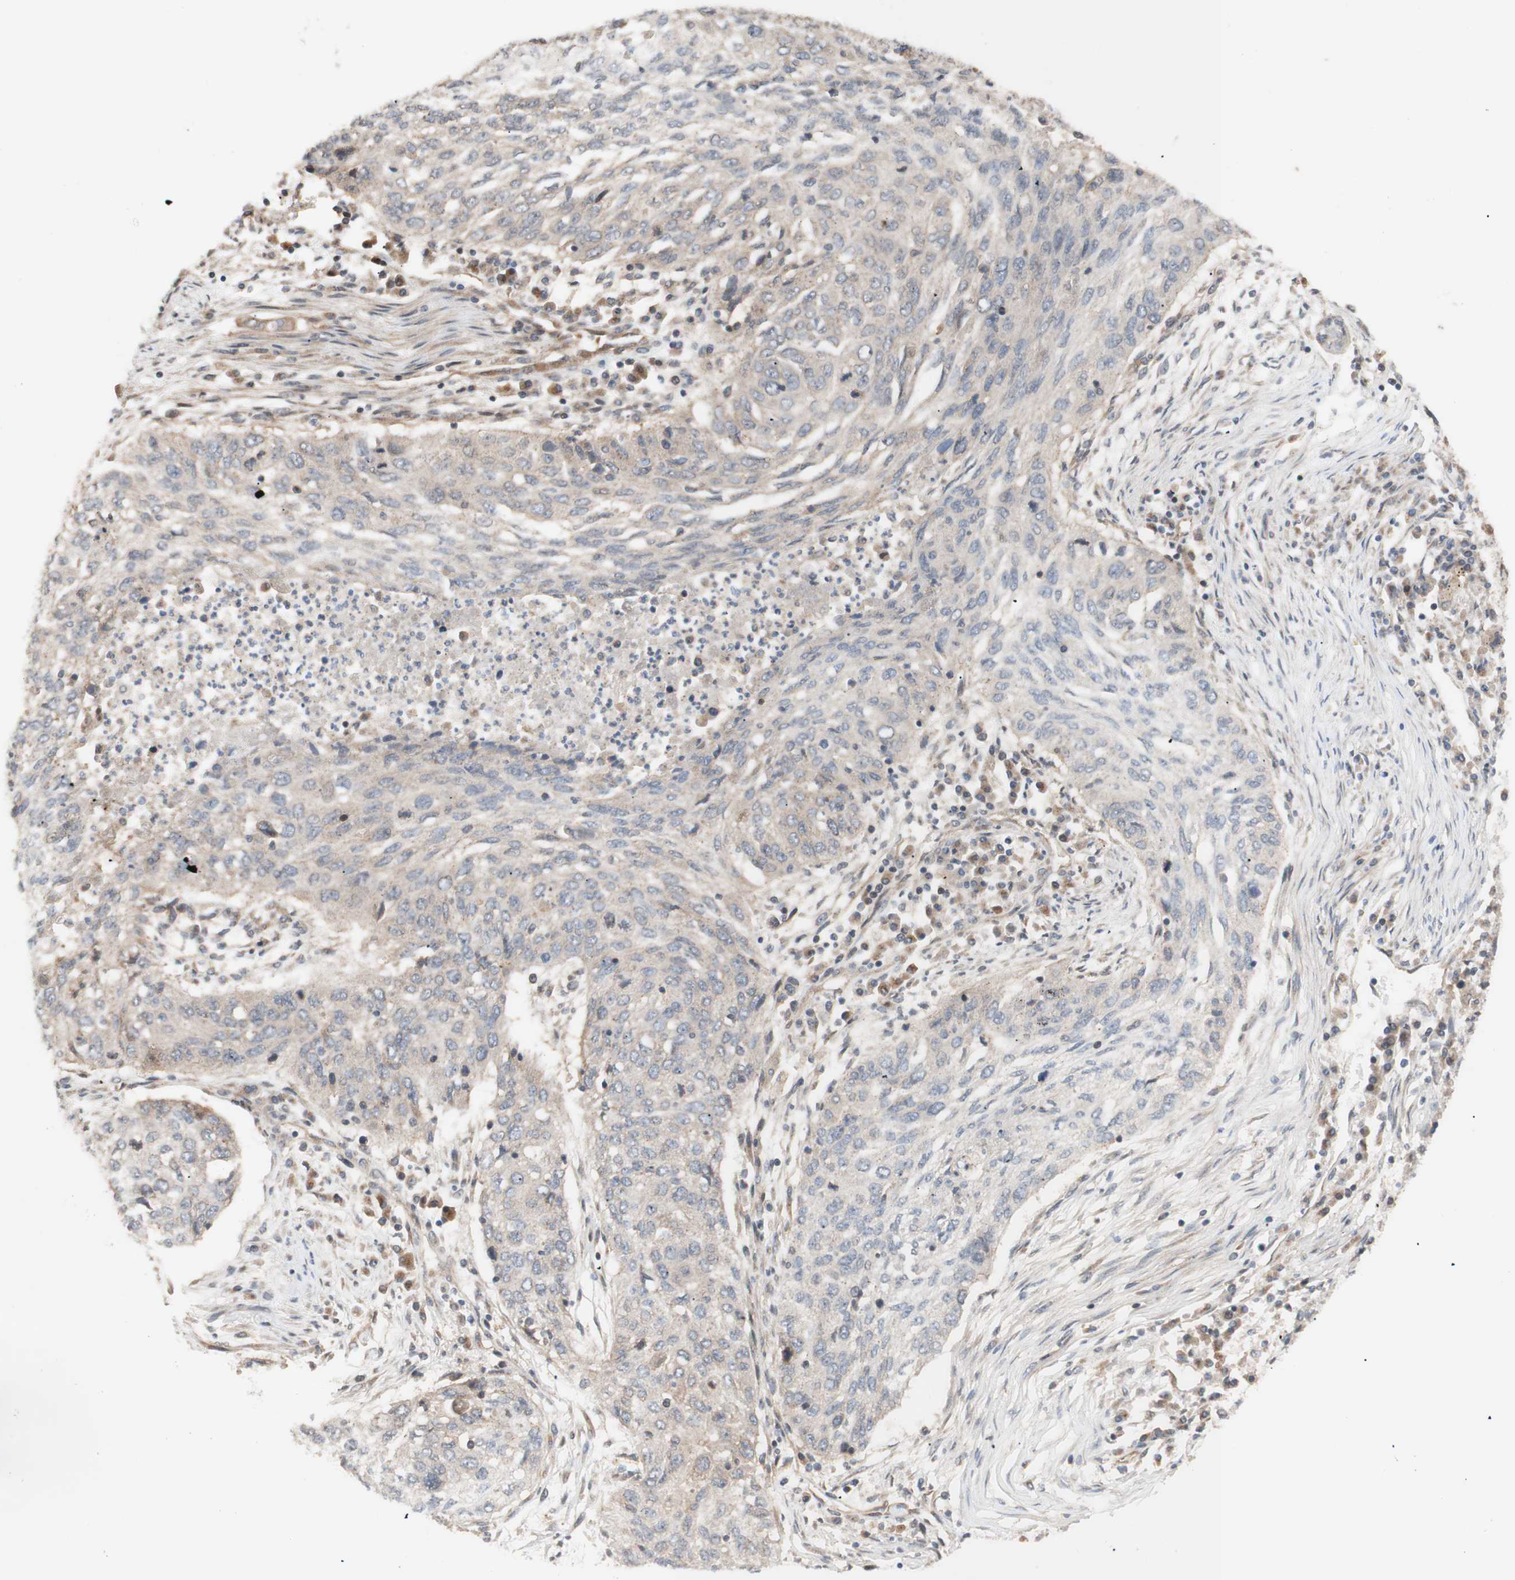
{"staining": {"intensity": "weak", "quantity": "25%-75%", "location": "cytoplasmic/membranous"}, "tissue": "lung cancer", "cell_type": "Tumor cells", "image_type": "cancer", "snomed": [{"axis": "morphology", "description": "Squamous cell carcinoma, NOS"}, {"axis": "topography", "description": "Lung"}], "caption": "Immunohistochemistry (IHC) (DAB (3,3'-diaminobenzidine)) staining of lung cancer (squamous cell carcinoma) reveals weak cytoplasmic/membranous protein positivity in about 25%-75% of tumor cells.", "gene": "DYNLRB1", "patient": {"sex": "female", "age": 63}}